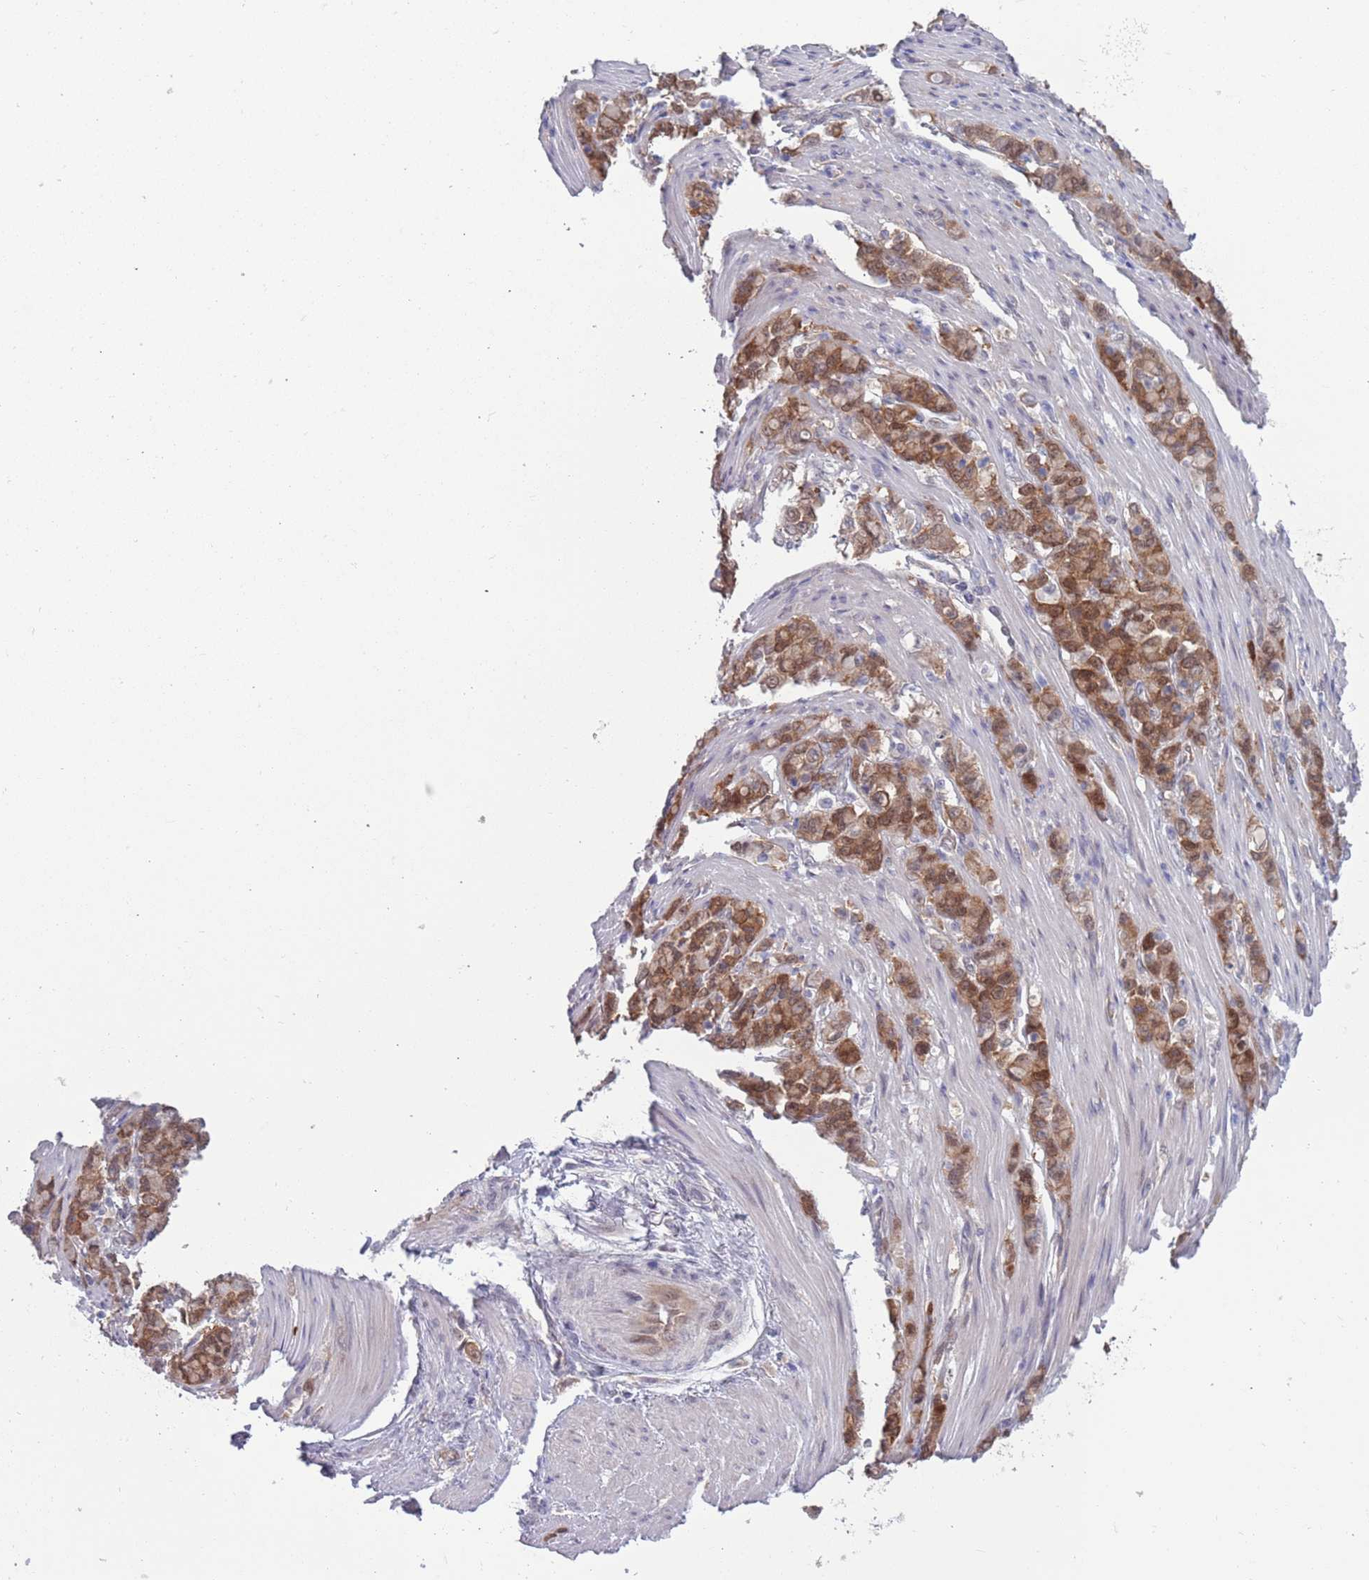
{"staining": {"intensity": "moderate", "quantity": ">75%", "location": "cytoplasmic/membranous,nuclear"}, "tissue": "stomach cancer", "cell_type": "Tumor cells", "image_type": "cancer", "snomed": [{"axis": "morphology", "description": "Normal tissue, NOS"}, {"axis": "morphology", "description": "Adenocarcinoma, NOS"}, {"axis": "topography", "description": "Stomach"}], "caption": "Immunohistochemistry (IHC) (DAB) staining of stomach adenocarcinoma shows moderate cytoplasmic/membranous and nuclear protein expression in about >75% of tumor cells. The staining was performed using DAB, with brown indicating positive protein expression. Nuclei are stained blue with hematoxylin.", "gene": "CLNS1A", "patient": {"sex": "female", "age": 79}}